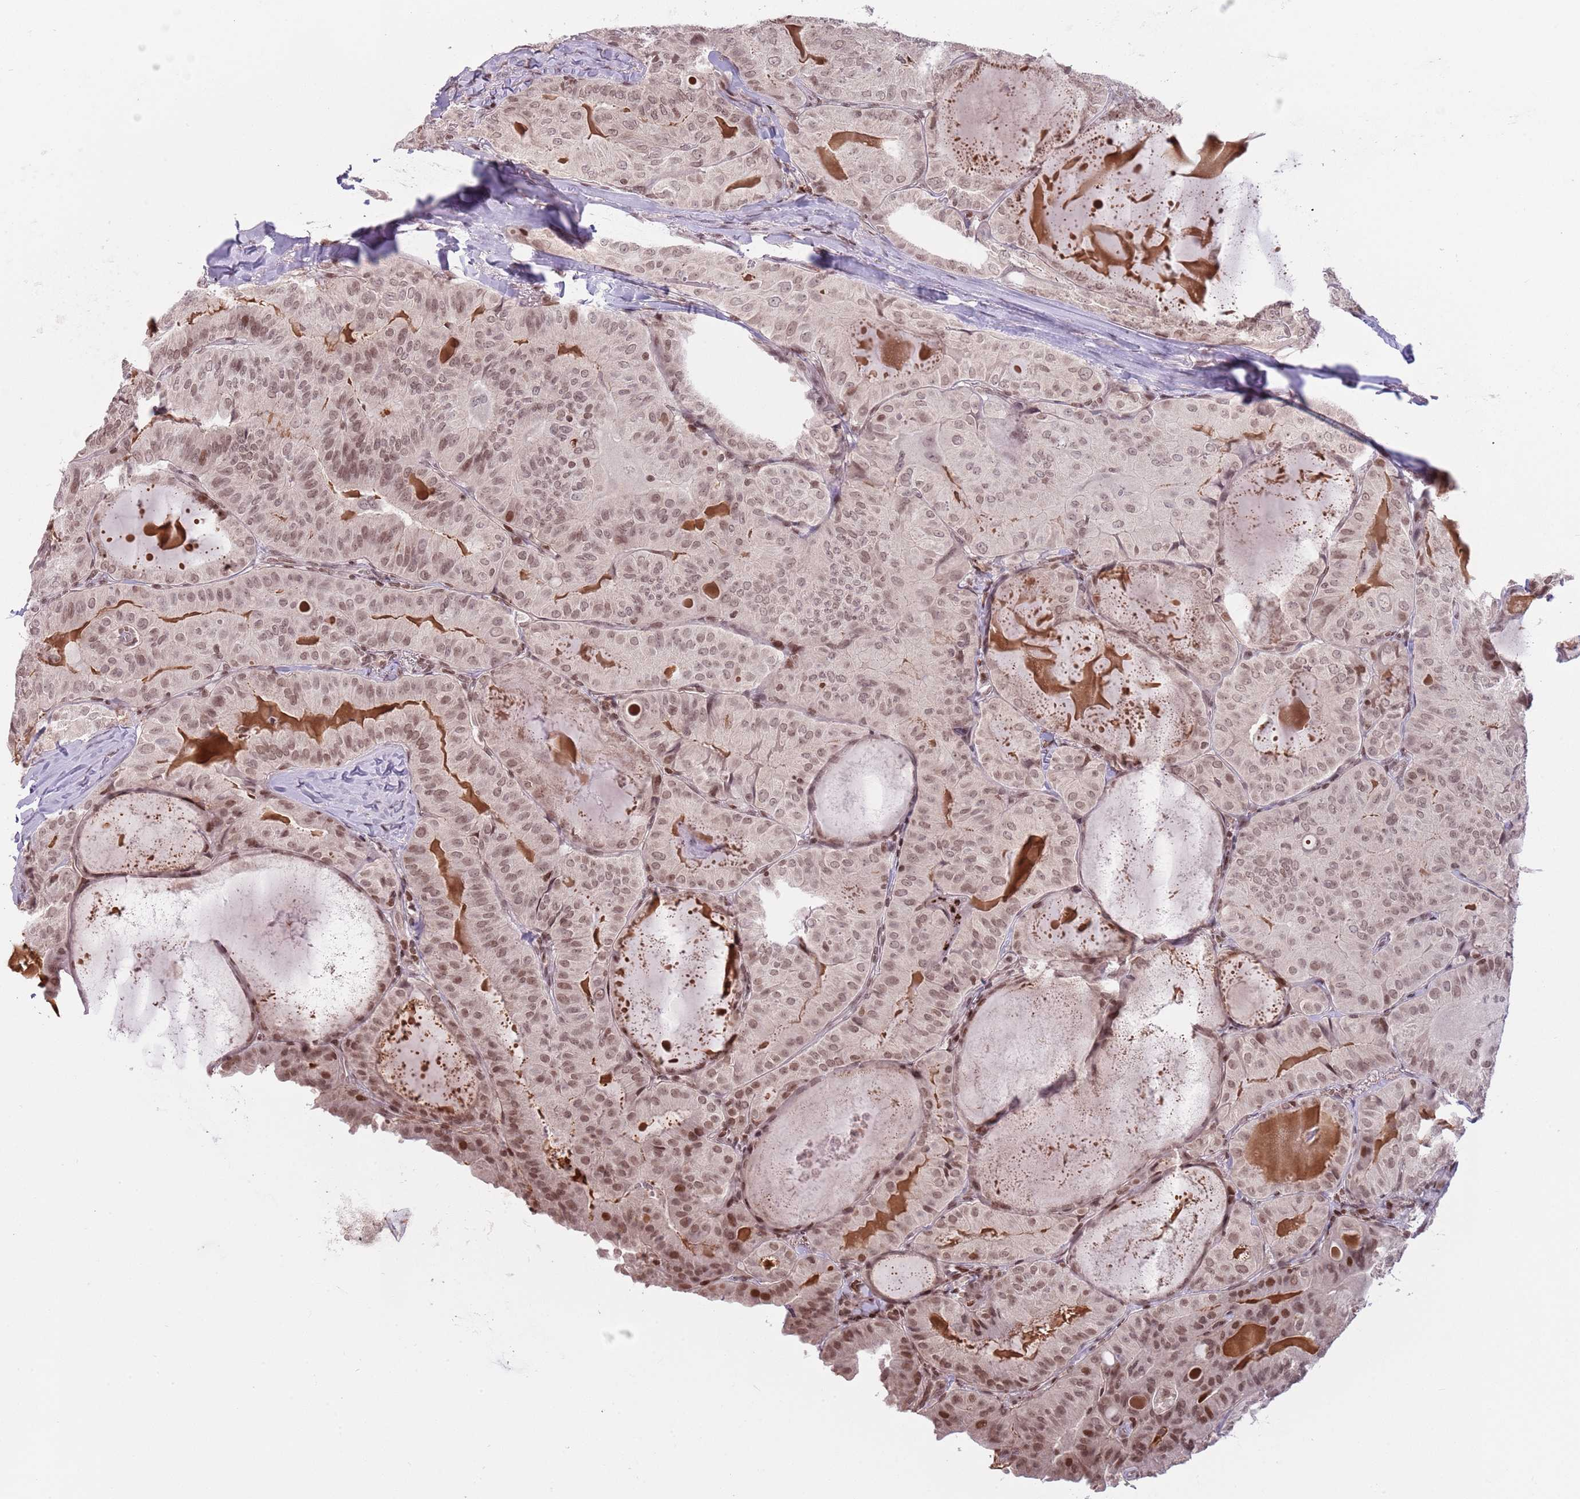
{"staining": {"intensity": "moderate", "quantity": ">75%", "location": "nuclear"}, "tissue": "thyroid cancer", "cell_type": "Tumor cells", "image_type": "cancer", "snomed": [{"axis": "morphology", "description": "Papillary adenocarcinoma, NOS"}, {"axis": "topography", "description": "Thyroid gland"}], "caption": "Immunohistochemical staining of thyroid papillary adenocarcinoma exhibits medium levels of moderate nuclear expression in about >75% of tumor cells.", "gene": "SH3RF3", "patient": {"sex": "female", "age": 68}}